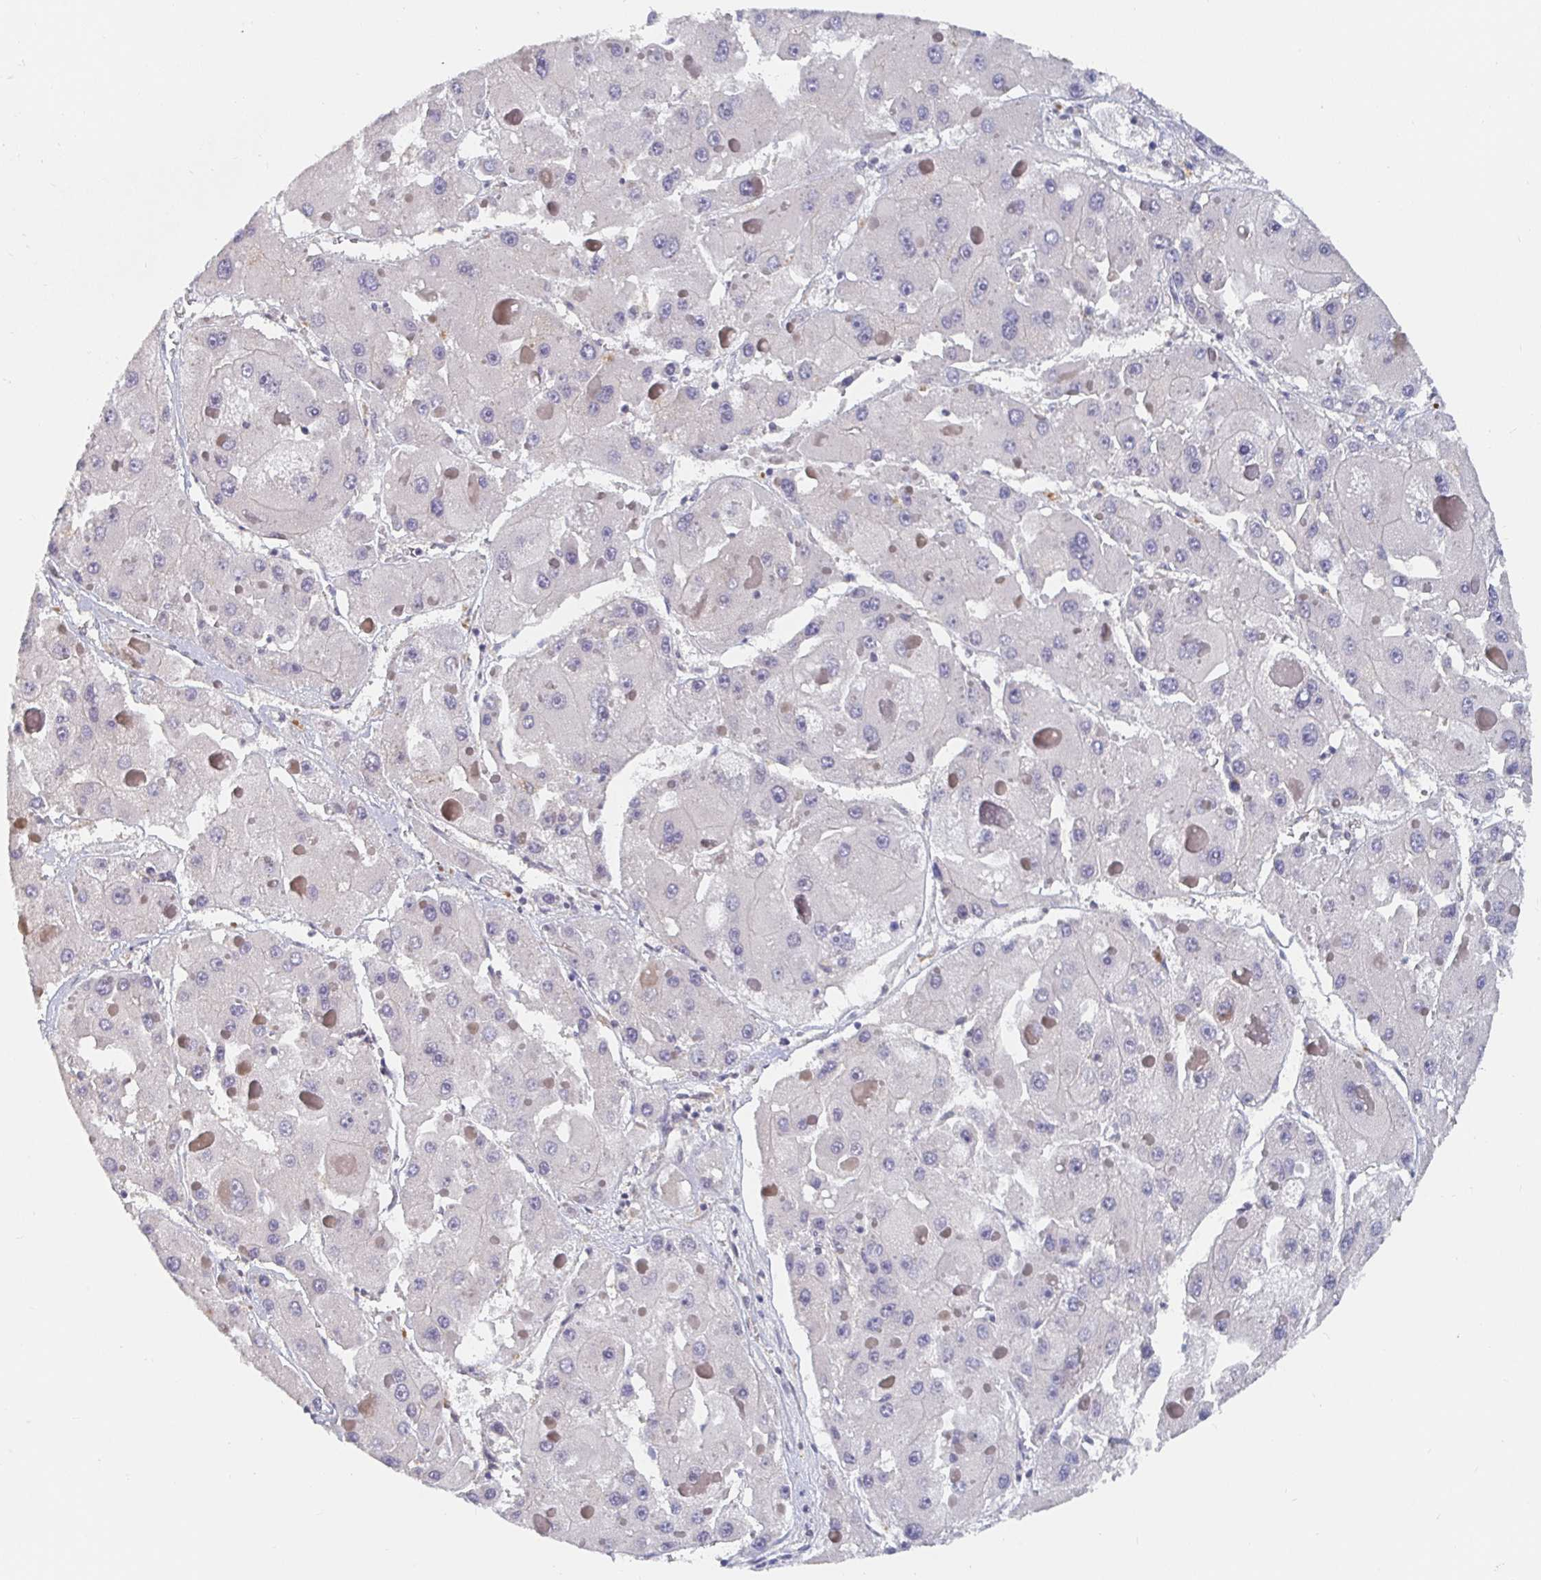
{"staining": {"intensity": "negative", "quantity": "none", "location": "none"}, "tissue": "liver cancer", "cell_type": "Tumor cells", "image_type": "cancer", "snomed": [{"axis": "morphology", "description": "Carcinoma, Hepatocellular, NOS"}, {"axis": "topography", "description": "Liver"}], "caption": "A histopathology image of human liver cancer (hepatocellular carcinoma) is negative for staining in tumor cells. (DAB (3,3'-diaminobenzidine) IHC, high magnification).", "gene": "MEIS1", "patient": {"sex": "female", "age": 73}}